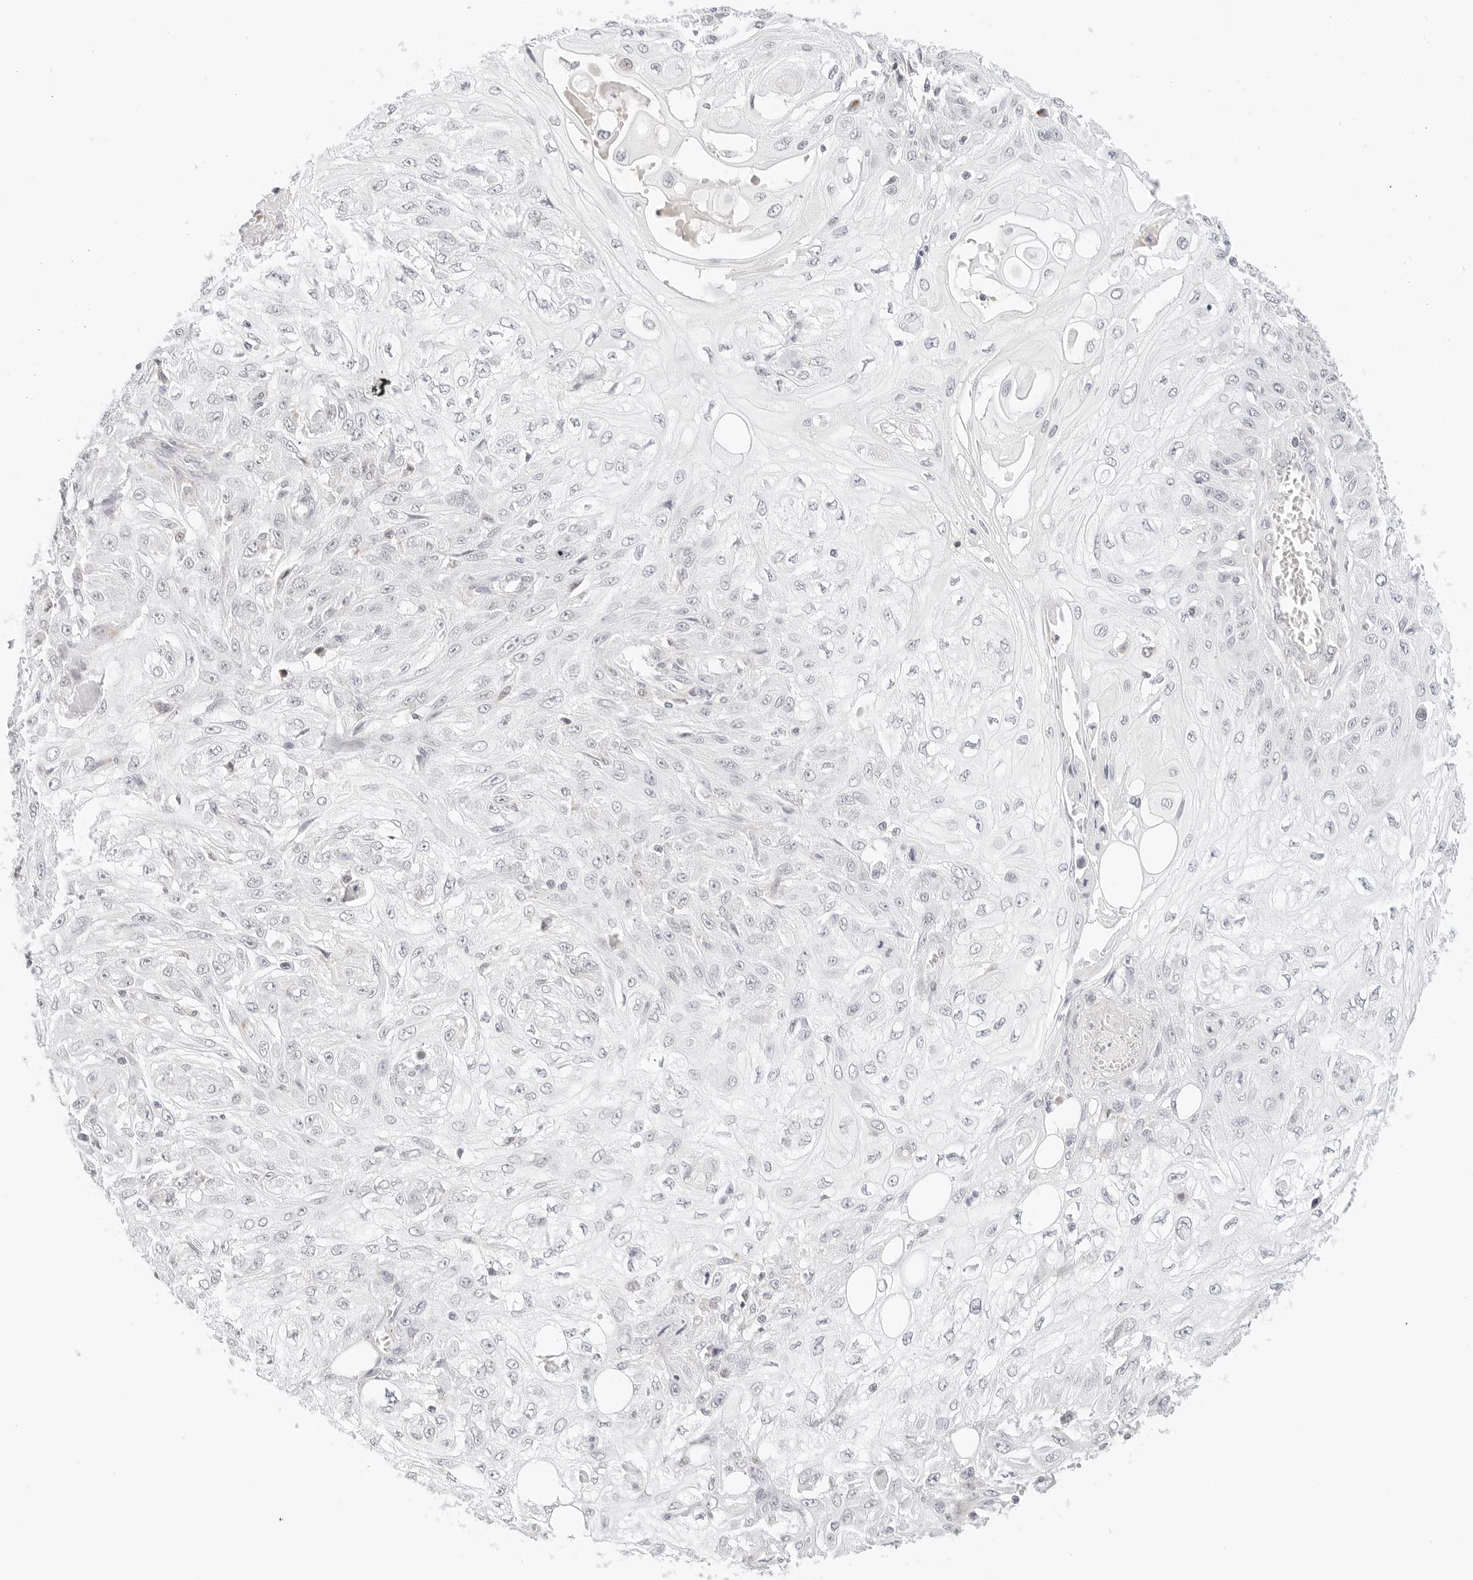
{"staining": {"intensity": "negative", "quantity": "none", "location": "none"}, "tissue": "skin cancer", "cell_type": "Tumor cells", "image_type": "cancer", "snomed": [{"axis": "morphology", "description": "Squamous cell carcinoma, NOS"}, {"axis": "morphology", "description": "Squamous cell carcinoma, metastatic, NOS"}, {"axis": "topography", "description": "Skin"}, {"axis": "topography", "description": "Lymph node"}], "caption": "Histopathology image shows no significant protein positivity in tumor cells of skin metastatic squamous cell carcinoma.", "gene": "XKR4", "patient": {"sex": "male", "age": 75}}